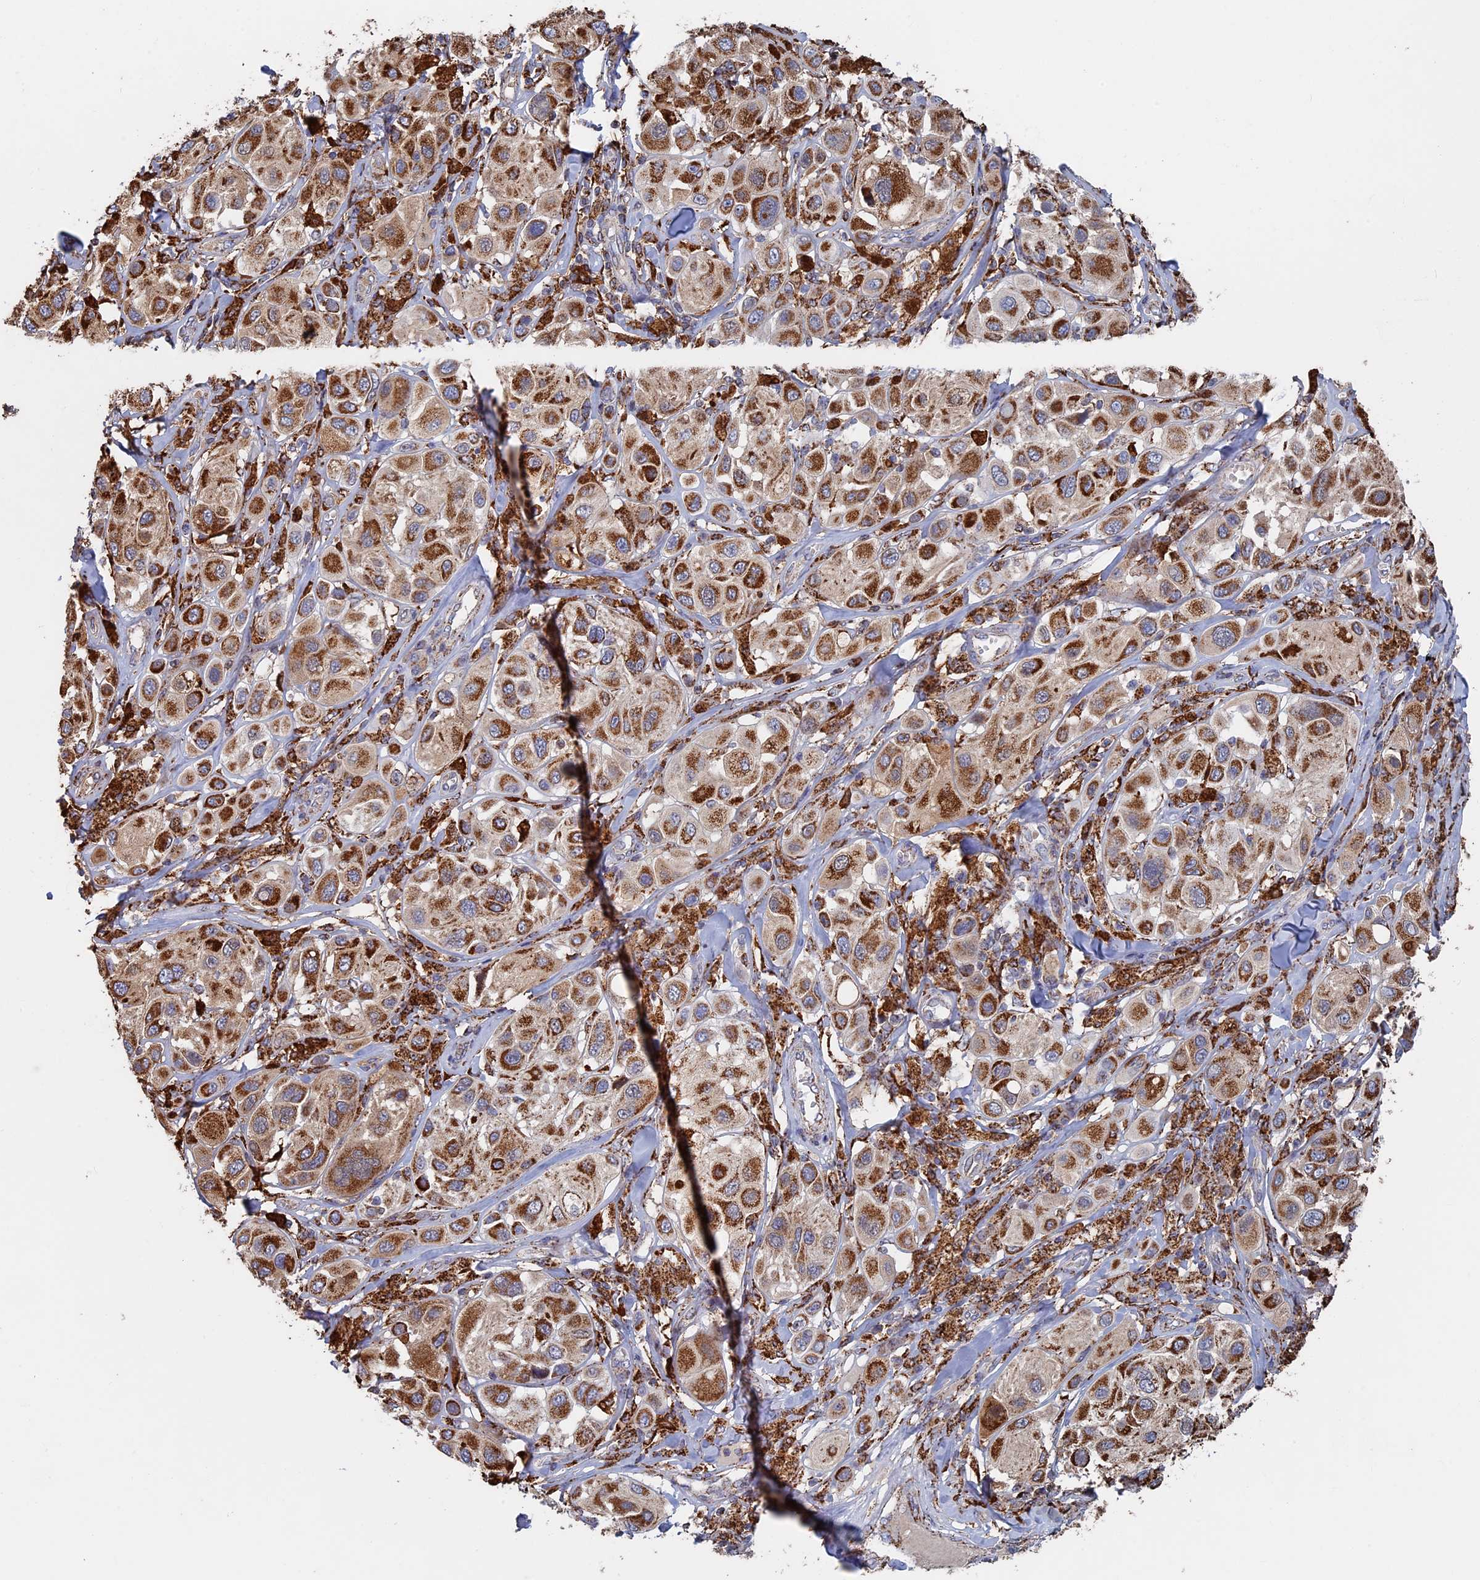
{"staining": {"intensity": "moderate", "quantity": ">75%", "location": "cytoplasmic/membranous"}, "tissue": "melanoma", "cell_type": "Tumor cells", "image_type": "cancer", "snomed": [{"axis": "morphology", "description": "Malignant melanoma, Metastatic site"}, {"axis": "topography", "description": "Skin"}], "caption": "Human melanoma stained with a brown dye shows moderate cytoplasmic/membranous positive expression in approximately >75% of tumor cells.", "gene": "SEC24D", "patient": {"sex": "male", "age": 41}}